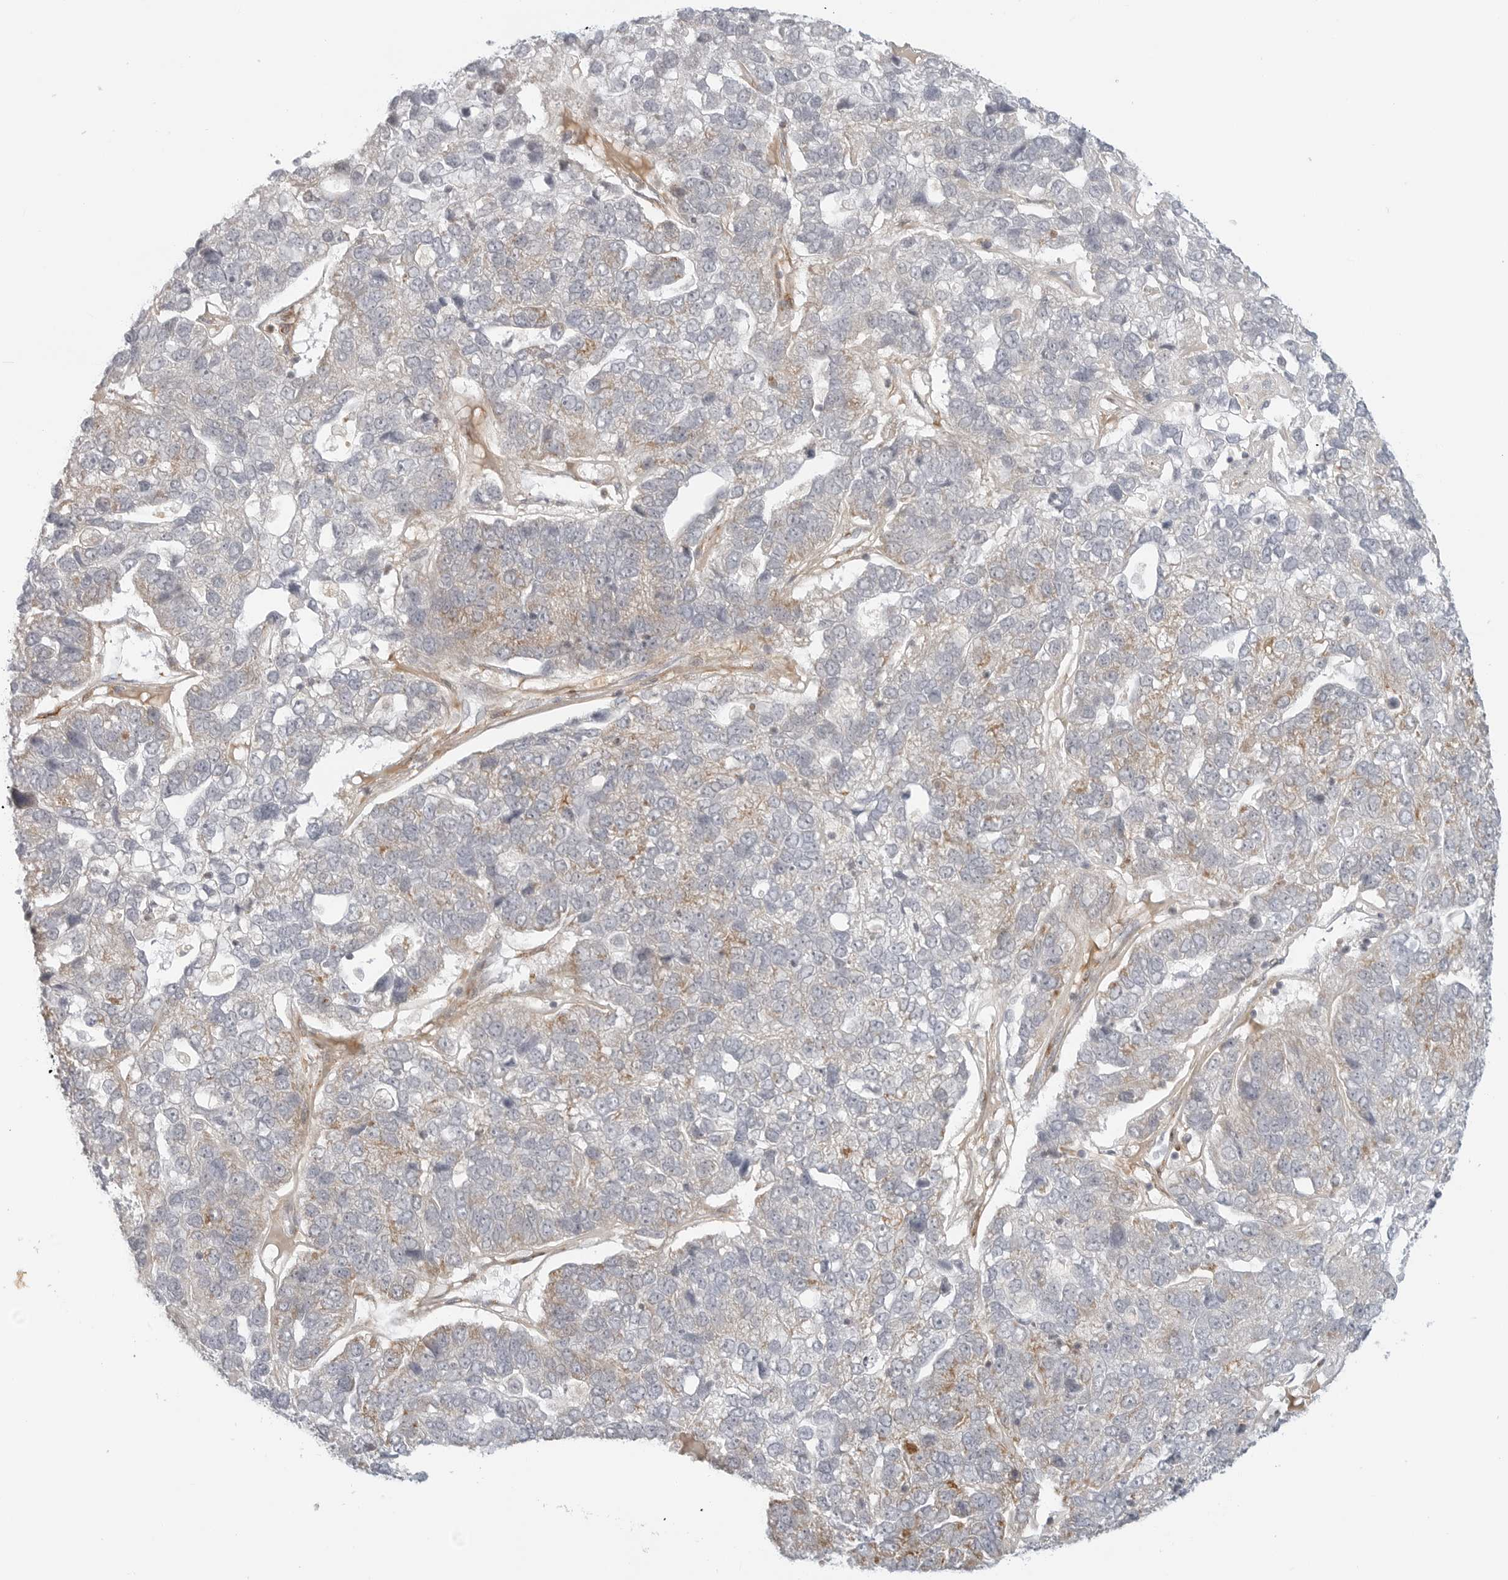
{"staining": {"intensity": "negative", "quantity": "none", "location": "none"}, "tissue": "pancreatic cancer", "cell_type": "Tumor cells", "image_type": "cancer", "snomed": [{"axis": "morphology", "description": "Adenocarcinoma, NOS"}, {"axis": "topography", "description": "Pancreas"}], "caption": "This is an immunohistochemistry photomicrograph of adenocarcinoma (pancreatic). There is no staining in tumor cells.", "gene": "C1QTNF1", "patient": {"sex": "female", "age": 61}}